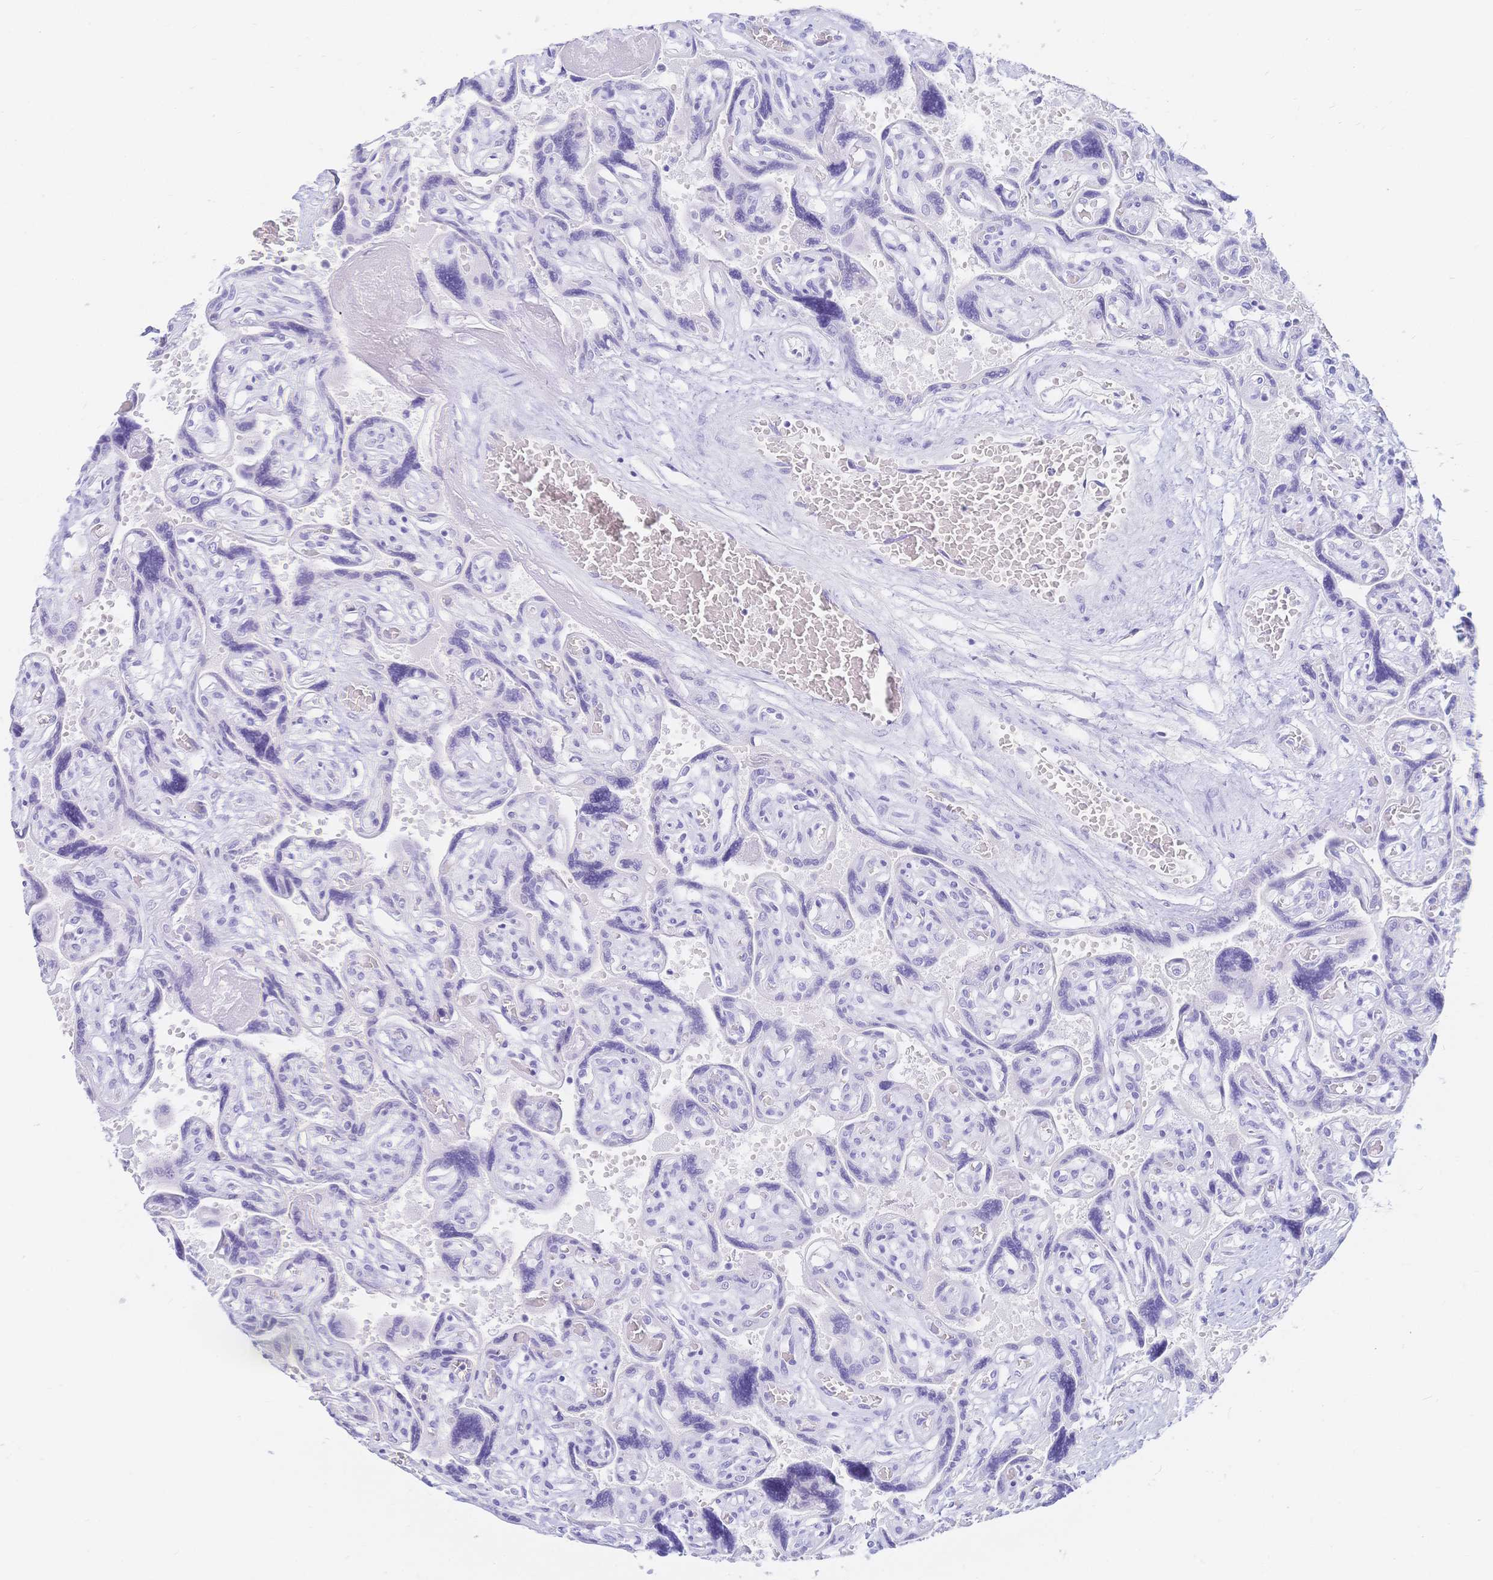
{"staining": {"intensity": "negative", "quantity": "none", "location": "none"}, "tissue": "placenta", "cell_type": "Decidual cells", "image_type": "normal", "snomed": [{"axis": "morphology", "description": "Normal tissue, NOS"}, {"axis": "topography", "description": "Placenta"}], "caption": "There is no significant expression in decidual cells of placenta. Brightfield microscopy of immunohistochemistry stained with DAB (3,3'-diaminobenzidine) (brown) and hematoxylin (blue), captured at high magnification.", "gene": "MEP1B", "patient": {"sex": "female", "age": 32}}